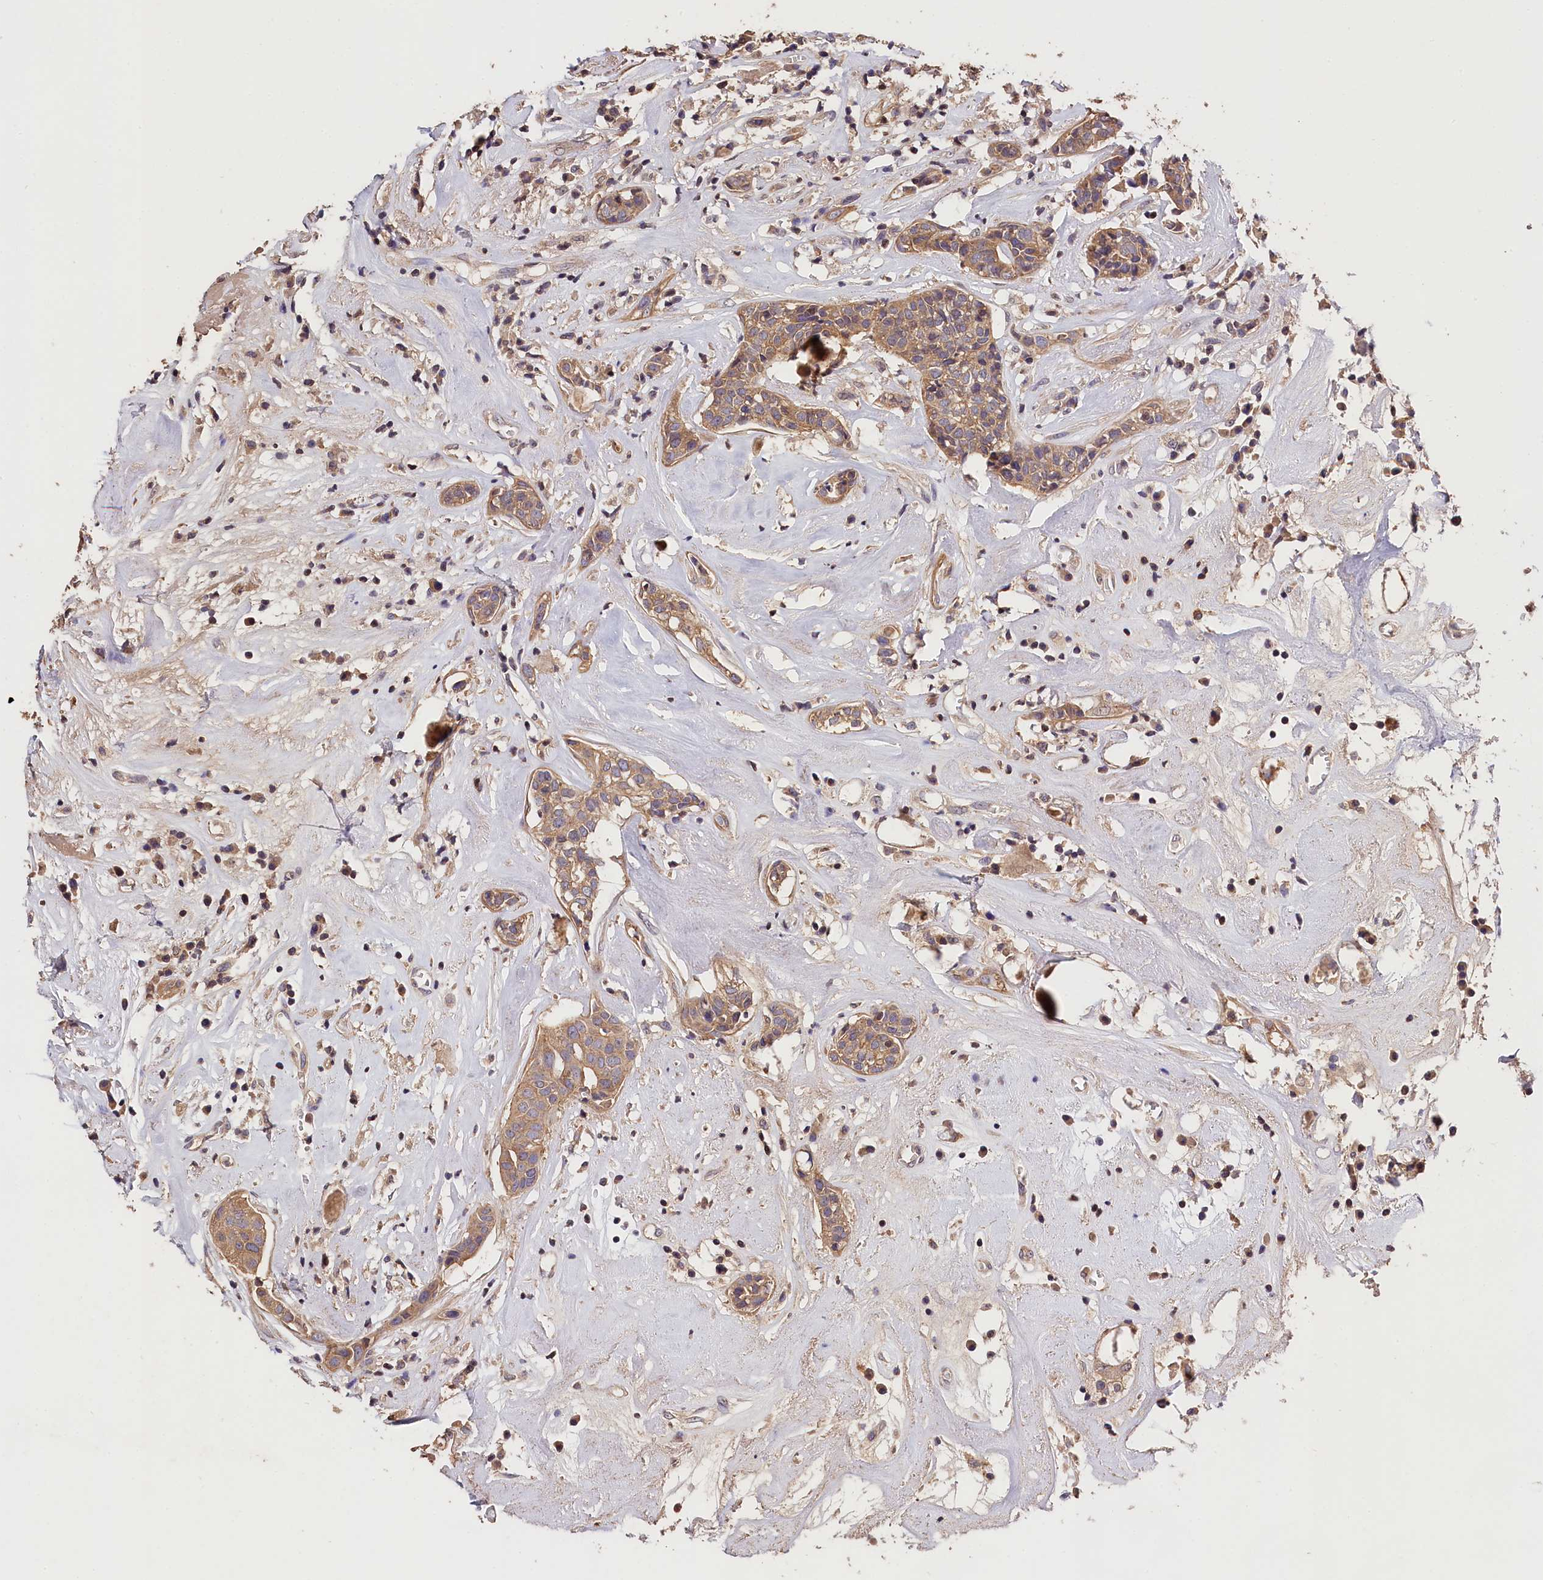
{"staining": {"intensity": "moderate", "quantity": ">75%", "location": "cytoplasmic/membranous"}, "tissue": "head and neck cancer", "cell_type": "Tumor cells", "image_type": "cancer", "snomed": [{"axis": "morphology", "description": "Adenocarcinoma, NOS"}, {"axis": "topography", "description": "Salivary gland"}, {"axis": "topography", "description": "Head-Neck"}], "caption": "Protein expression analysis of human adenocarcinoma (head and neck) reveals moderate cytoplasmic/membranous positivity in approximately >75% of tumor cells. The staining is performed using DAB brown chromogen to label protein expression. The nuclei are counter-stained blue using hematoxylin.", "gene": "OAS3", "patient": {"sex": "female", "age": 65}}